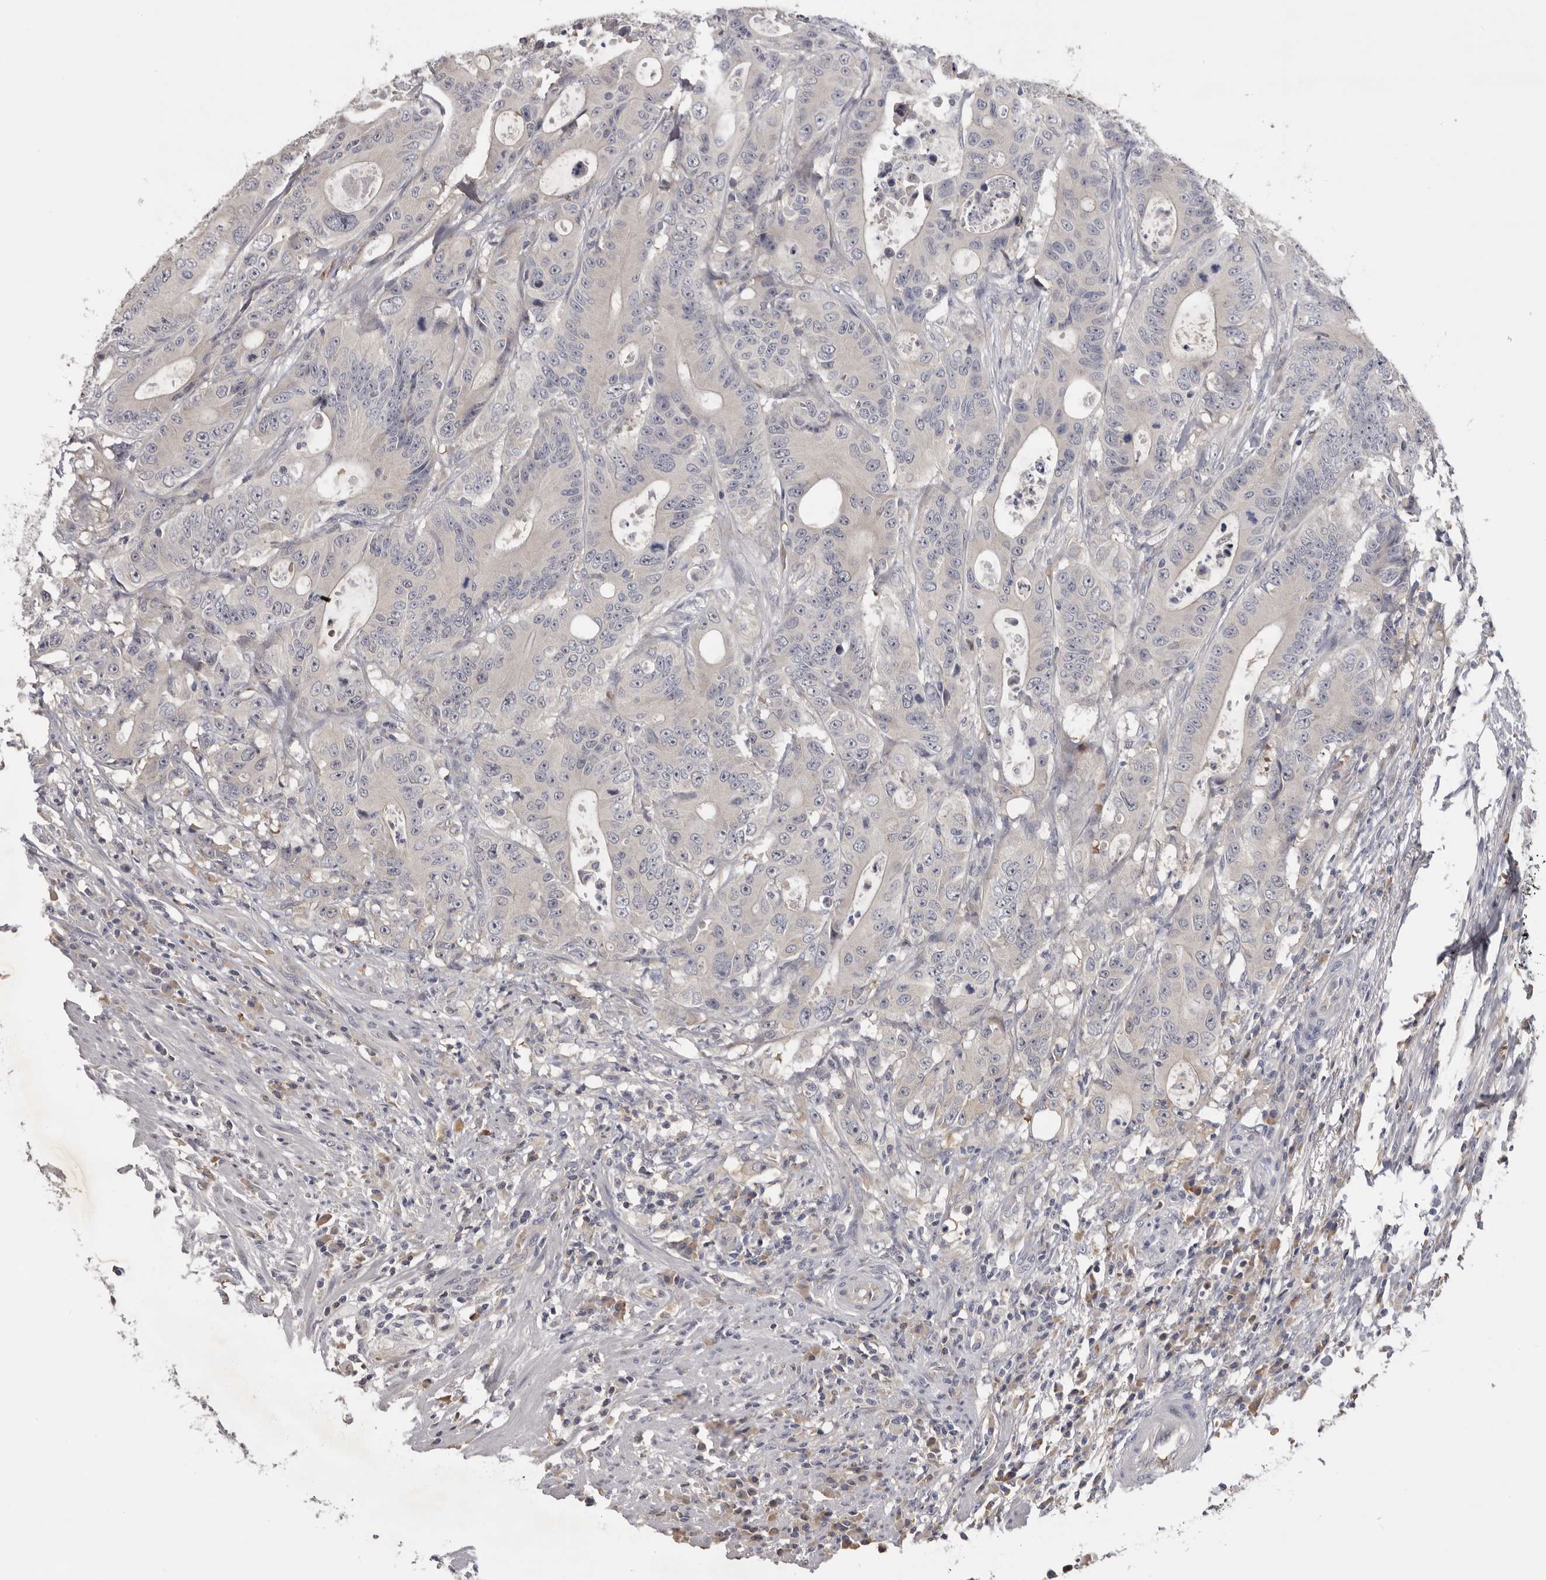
{"staining": {"intensity": "negative", "quantity": "none", "location": "none"}, "tissue": "colorectal cancer", "cell_type": "Tumor cells", "image_type": "cancer", "snomed": [{"axis": "morphology", "description": "Adenocarcinoma, NOS"}, {"axis": "topography", "description": "Colon"}], "caption": "Immunohistochemical staining of human adenocarcinoma (colorectal) exhibits no significant positivity in tumor cells.", "gene": "KIF2B", "patient": {"sex": "male", "age": 83}}